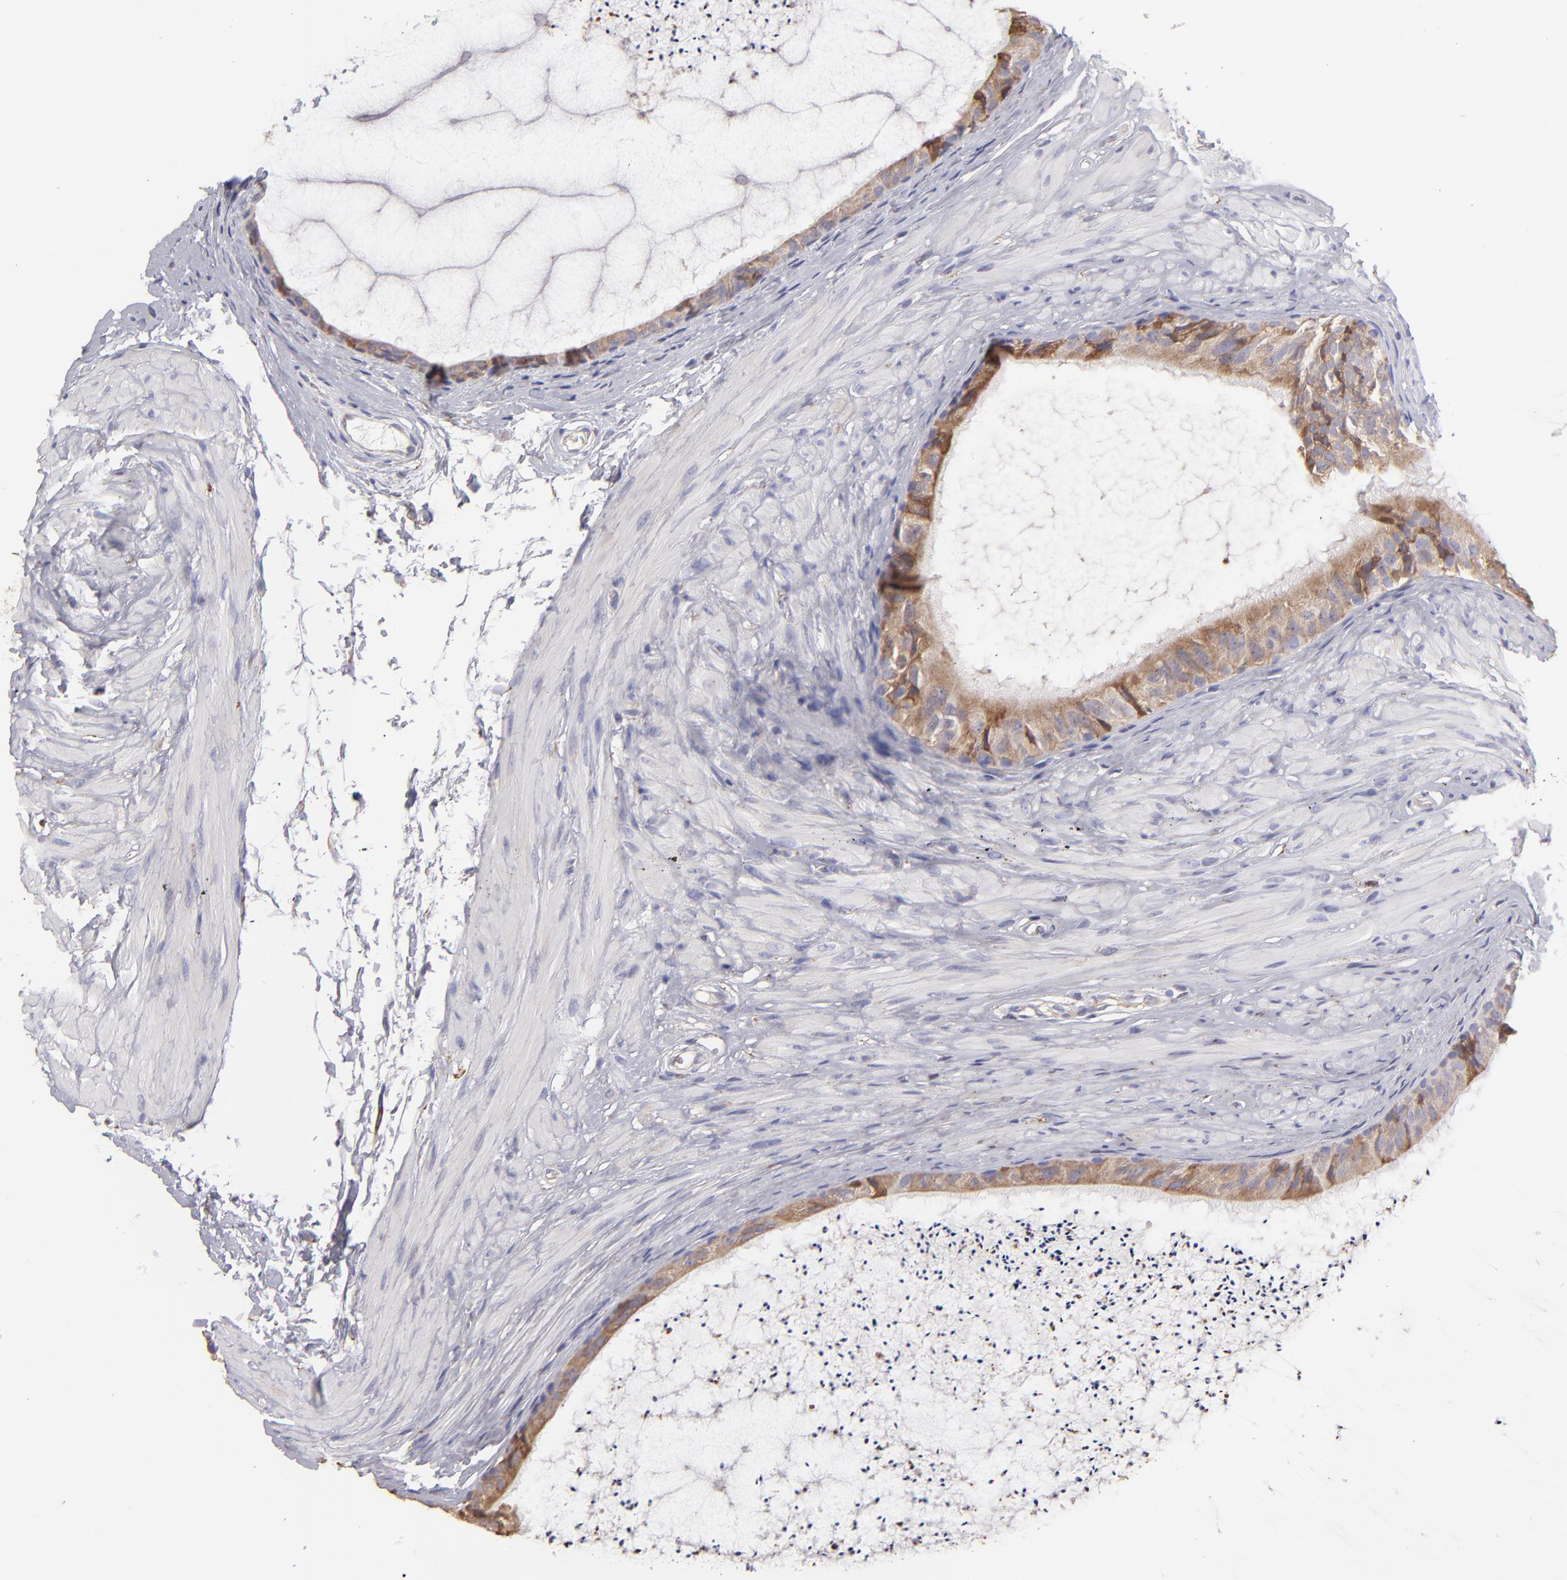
{"staining": {"intensity": "moderate", "quantity": ">75%", "location": "cytoplasmic/membranous"}, "tissue": "epididymis", "cell_type": "Glandular cells", "image_type": "normal", "snomed": [{"axis": "morphology", "description": "Normal tissue, NOS"}, {"axis": "topography", "description": "Epididymis"}], "caption": "Moderate cytoplasmic/membranous protein staining is seen in approximately >75% of glandular cells in epididymis. The staining is performed using DAB (3,3'-diaminobenzidine) brown chromogen to label protein expression. The nuclei are counter-stained blue using hematoxylin.", "gene": "CALR", "patient": {"sex": "male", "age": 77}}